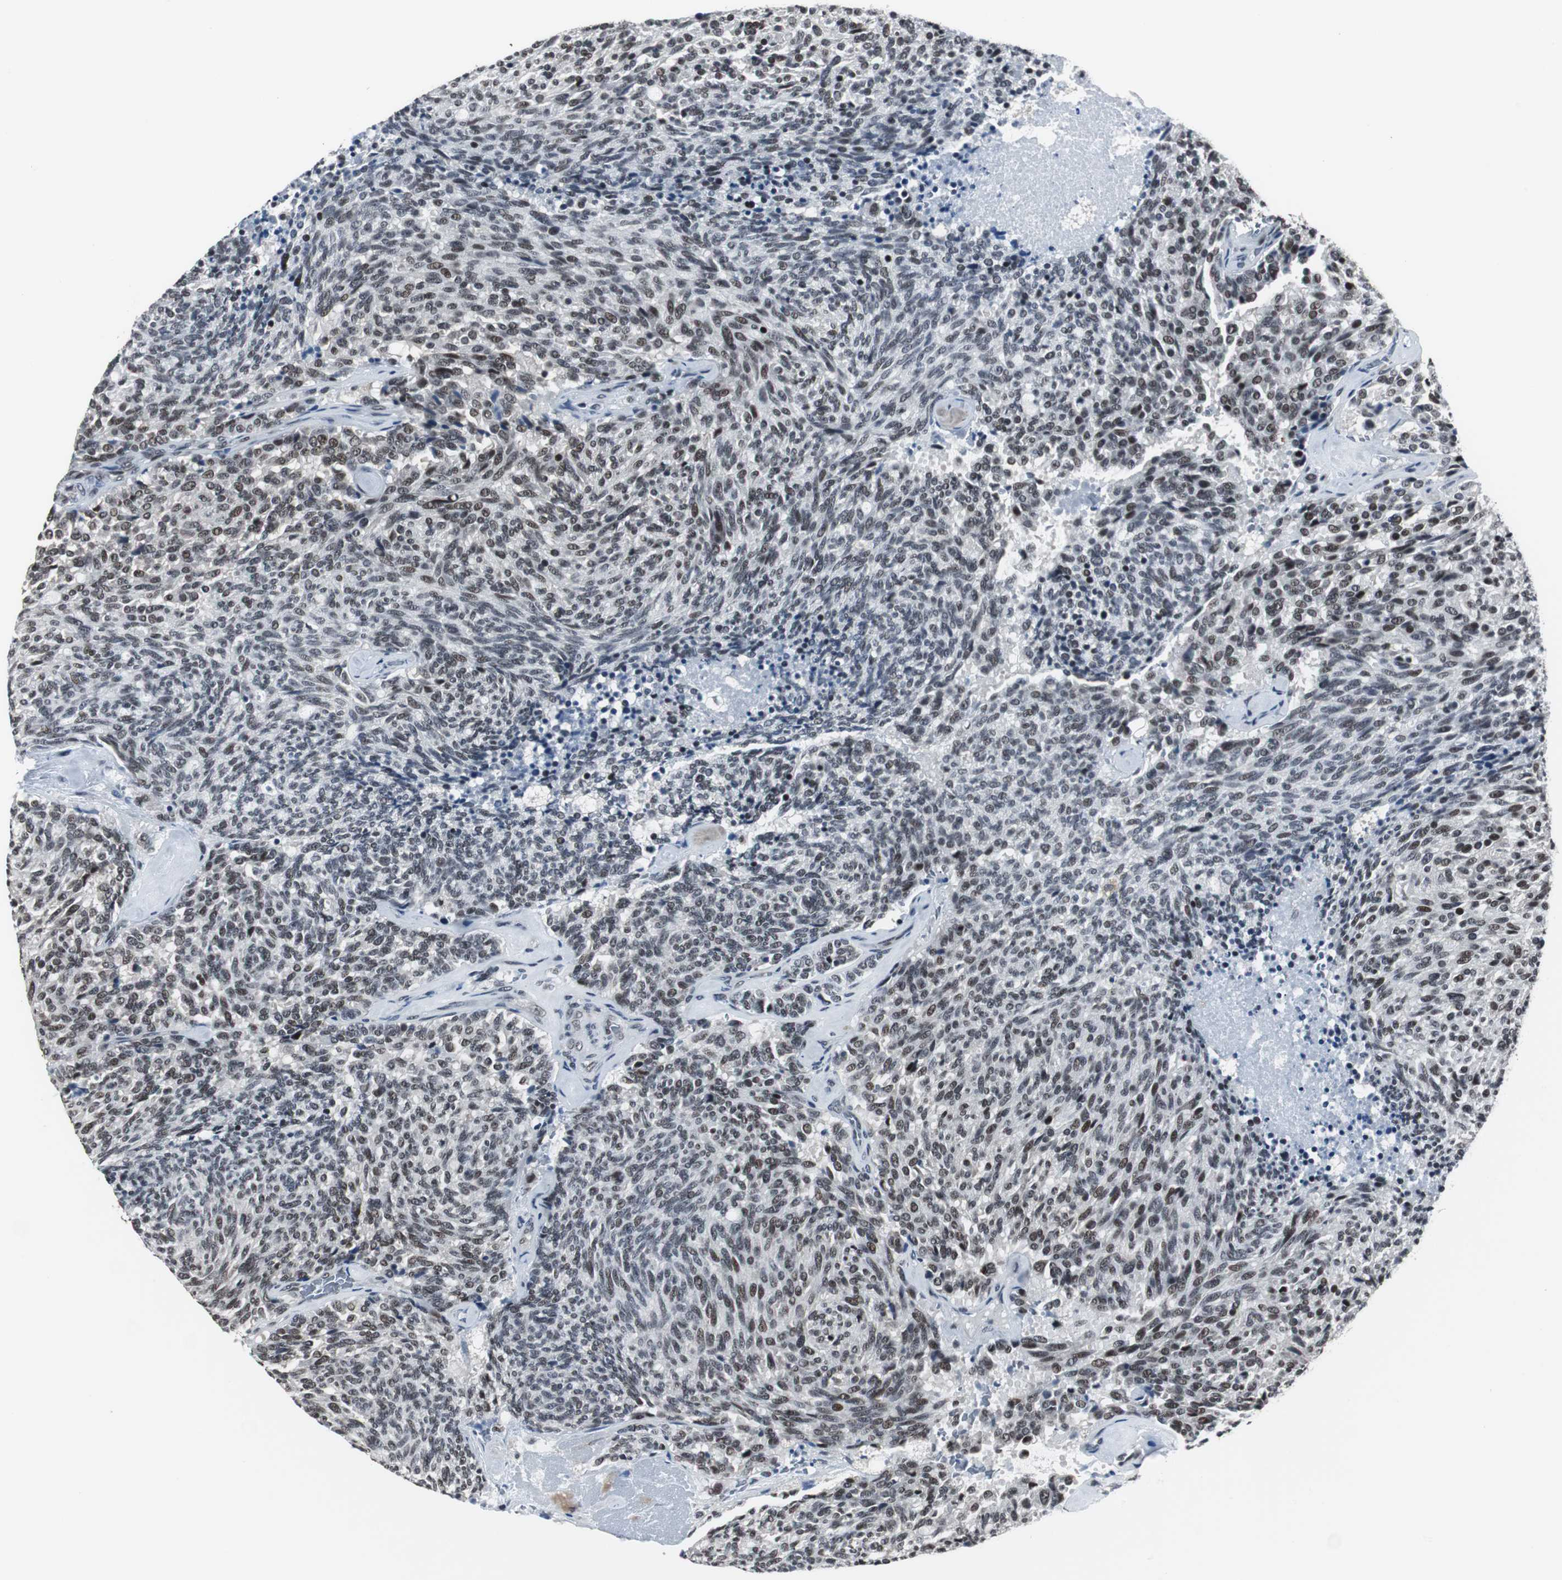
{"staining": {"intensity": "moderate", "quantity": ">75%", "location": "nuclear"}, "tissue": "carcinoid", "cell_type": "Tumor cells", "image_type": "cancer", "snomed": [{"axis": "morphology", "description": "Carcinoid, malignant, NOS"}, {"axis": "topography", "description": "Pancreas"}], "caption": "Moderate nuclear protein expression is identified in approximately >75% of tumor cells in carcinoid.", "gene": "CDK9", "patient": {"sex": "female", "age": 54}}